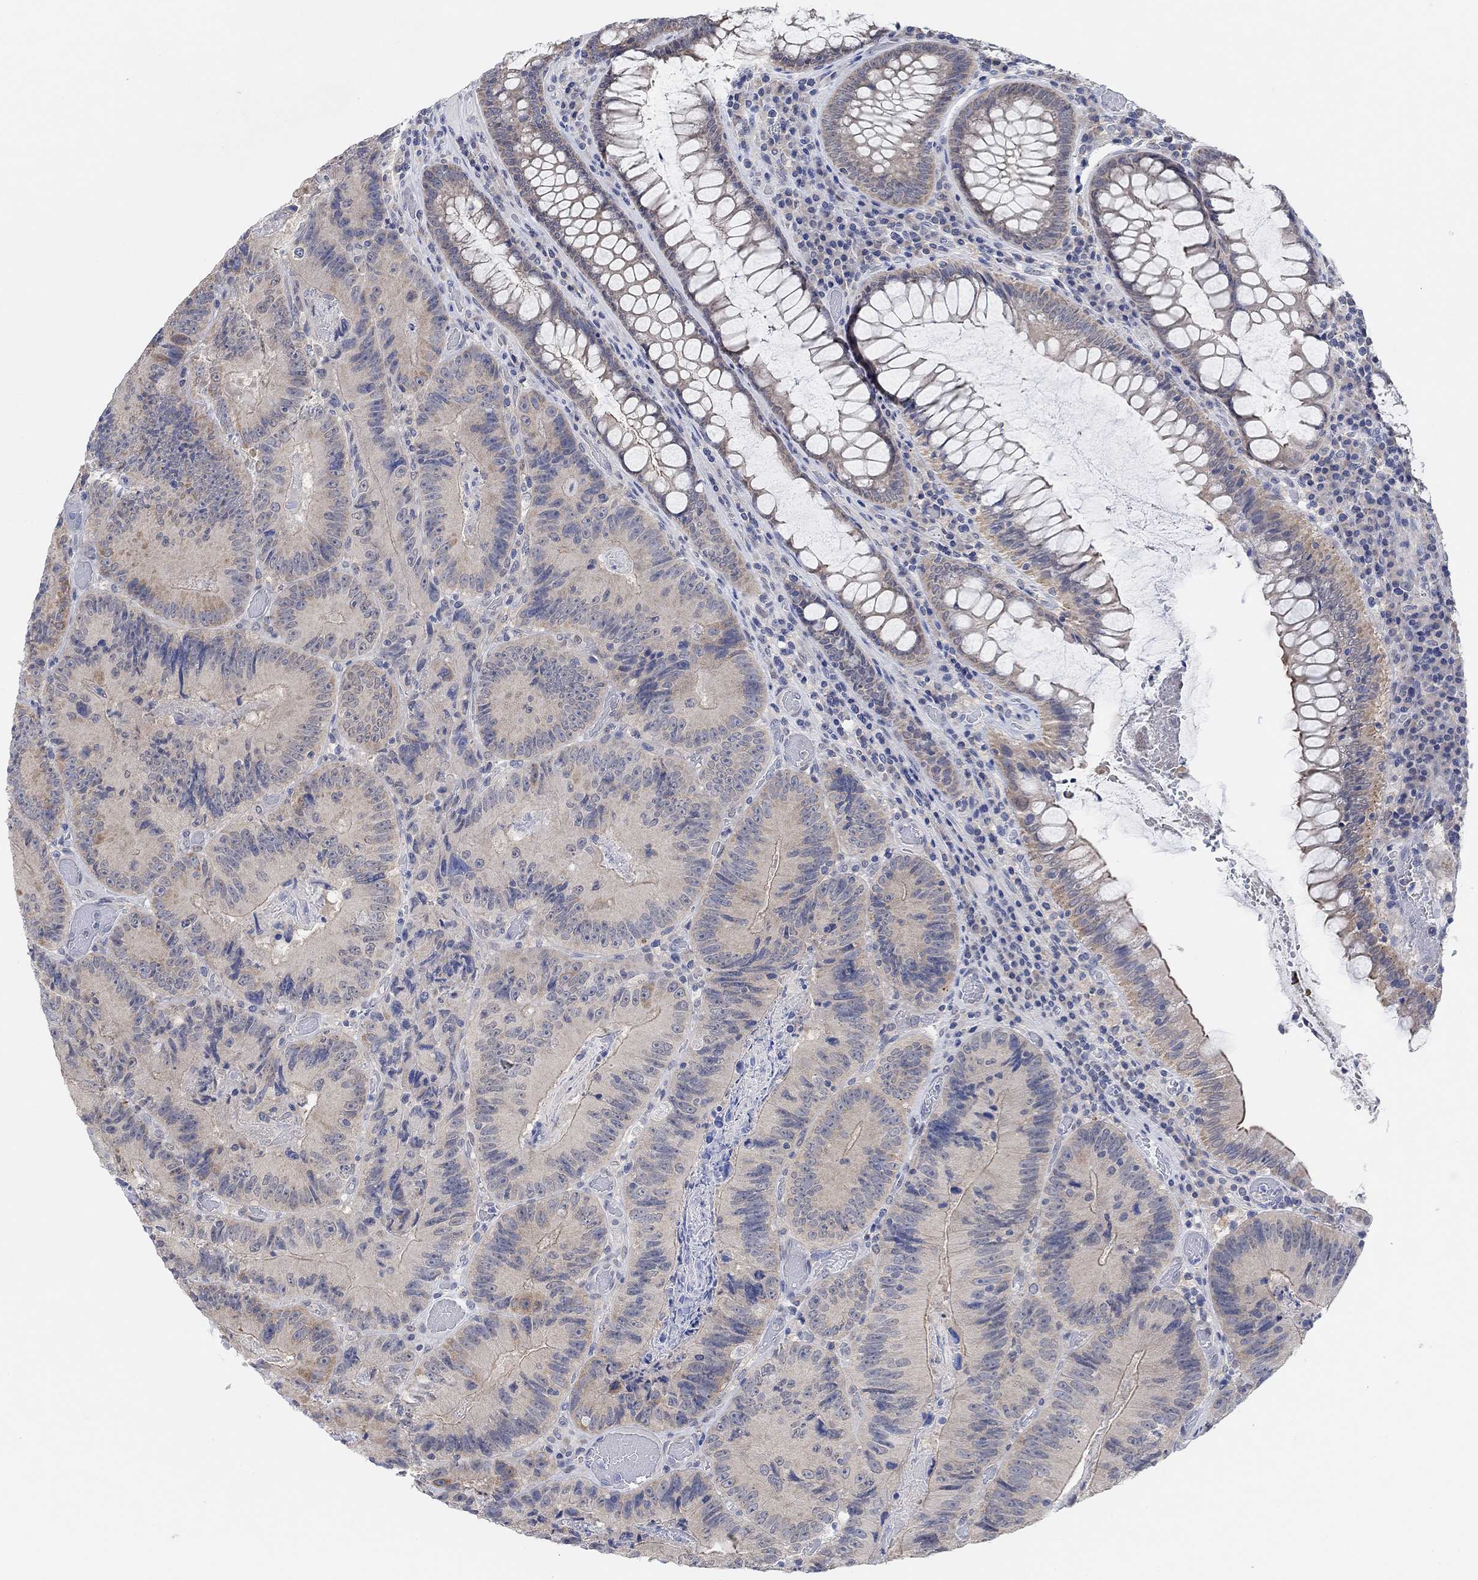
{"staining": {"intensity": "weak", "quantity": "<25%", "location": "cytoplasmic/membranous"}, "tissue": "colorectal cancer", "cell_type": "Tumor cells", "image_type": "cancer", "snomed": [{"axis": "morphology", "description": "Adenocarcinoma, NOS"}, {"axis": "topography", "description": "Colon"}], "caption": "Tumor cells show no significant positivity in colorectal cancer (adenocarcinoma). (Immunohistochemistry (ihc), brightfield microscopy, high magnification).", "gene": "RIMS1", "patient": {"sex": "female", "age": 86}}